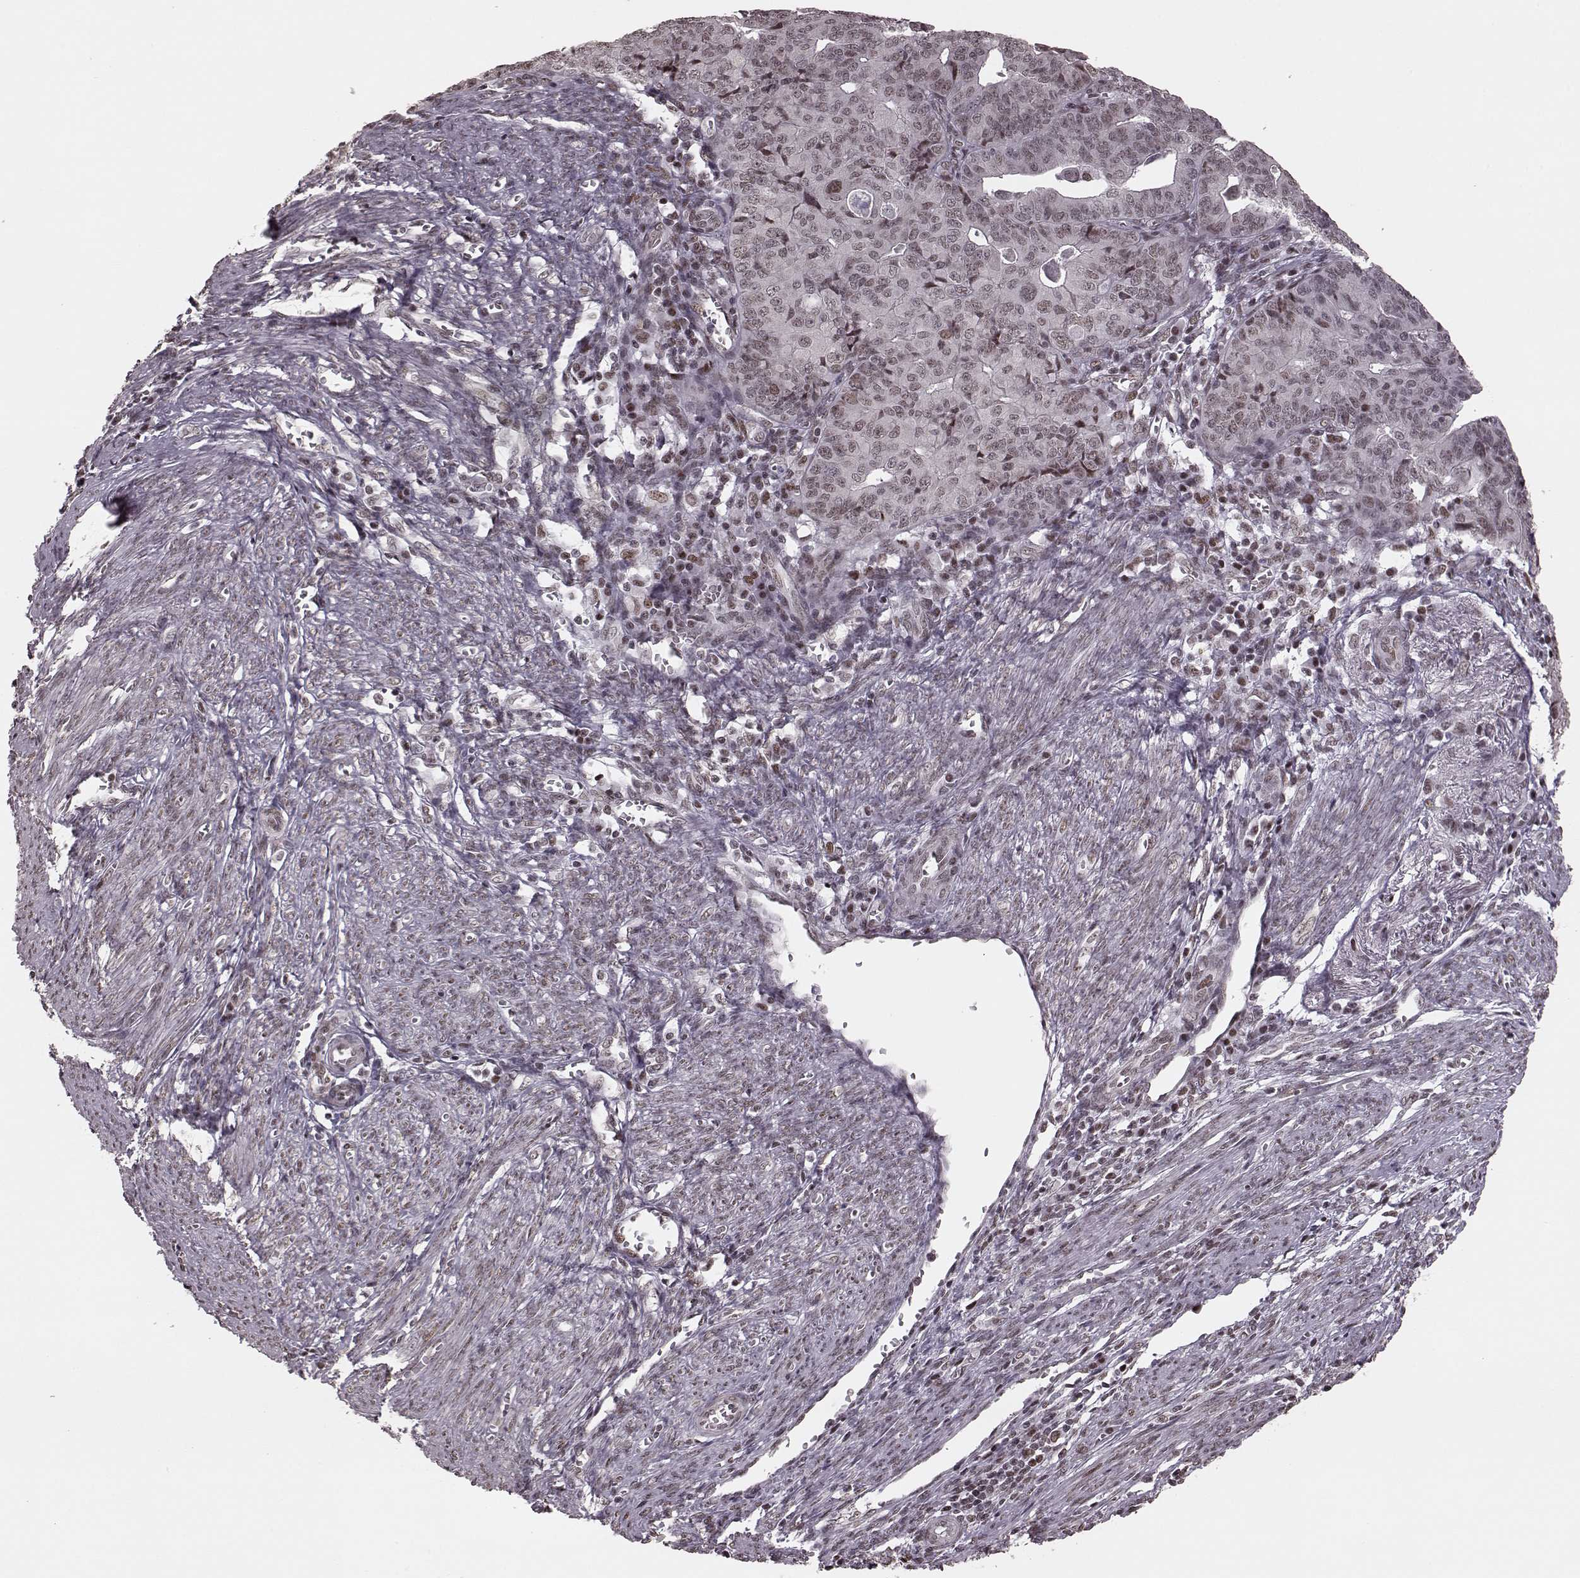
{"staining": {"intensity": "weak", "quantity": ">75%", "location": "nuclear"}, "tissue": "endometrial cancer", "cell_type": "Tumor cells", "image_type": "cancer", "snomed": [{"axis": "morphology", "description": "Adenocarcinoma, NOS"}, {"axis": "topography", "description": "Endometrium"}], "caption": "A high-resolution image shows immunohistochemistry staining of adenocarcinoma (endometrial), which demonstrates weak nuclear staining in approximately >75% of tumor cells. Ihc stains the protein in brown and the nuclei are stained blue.", "gene": "NR2C1", "patient": {"sex": "female", "age": 65}}